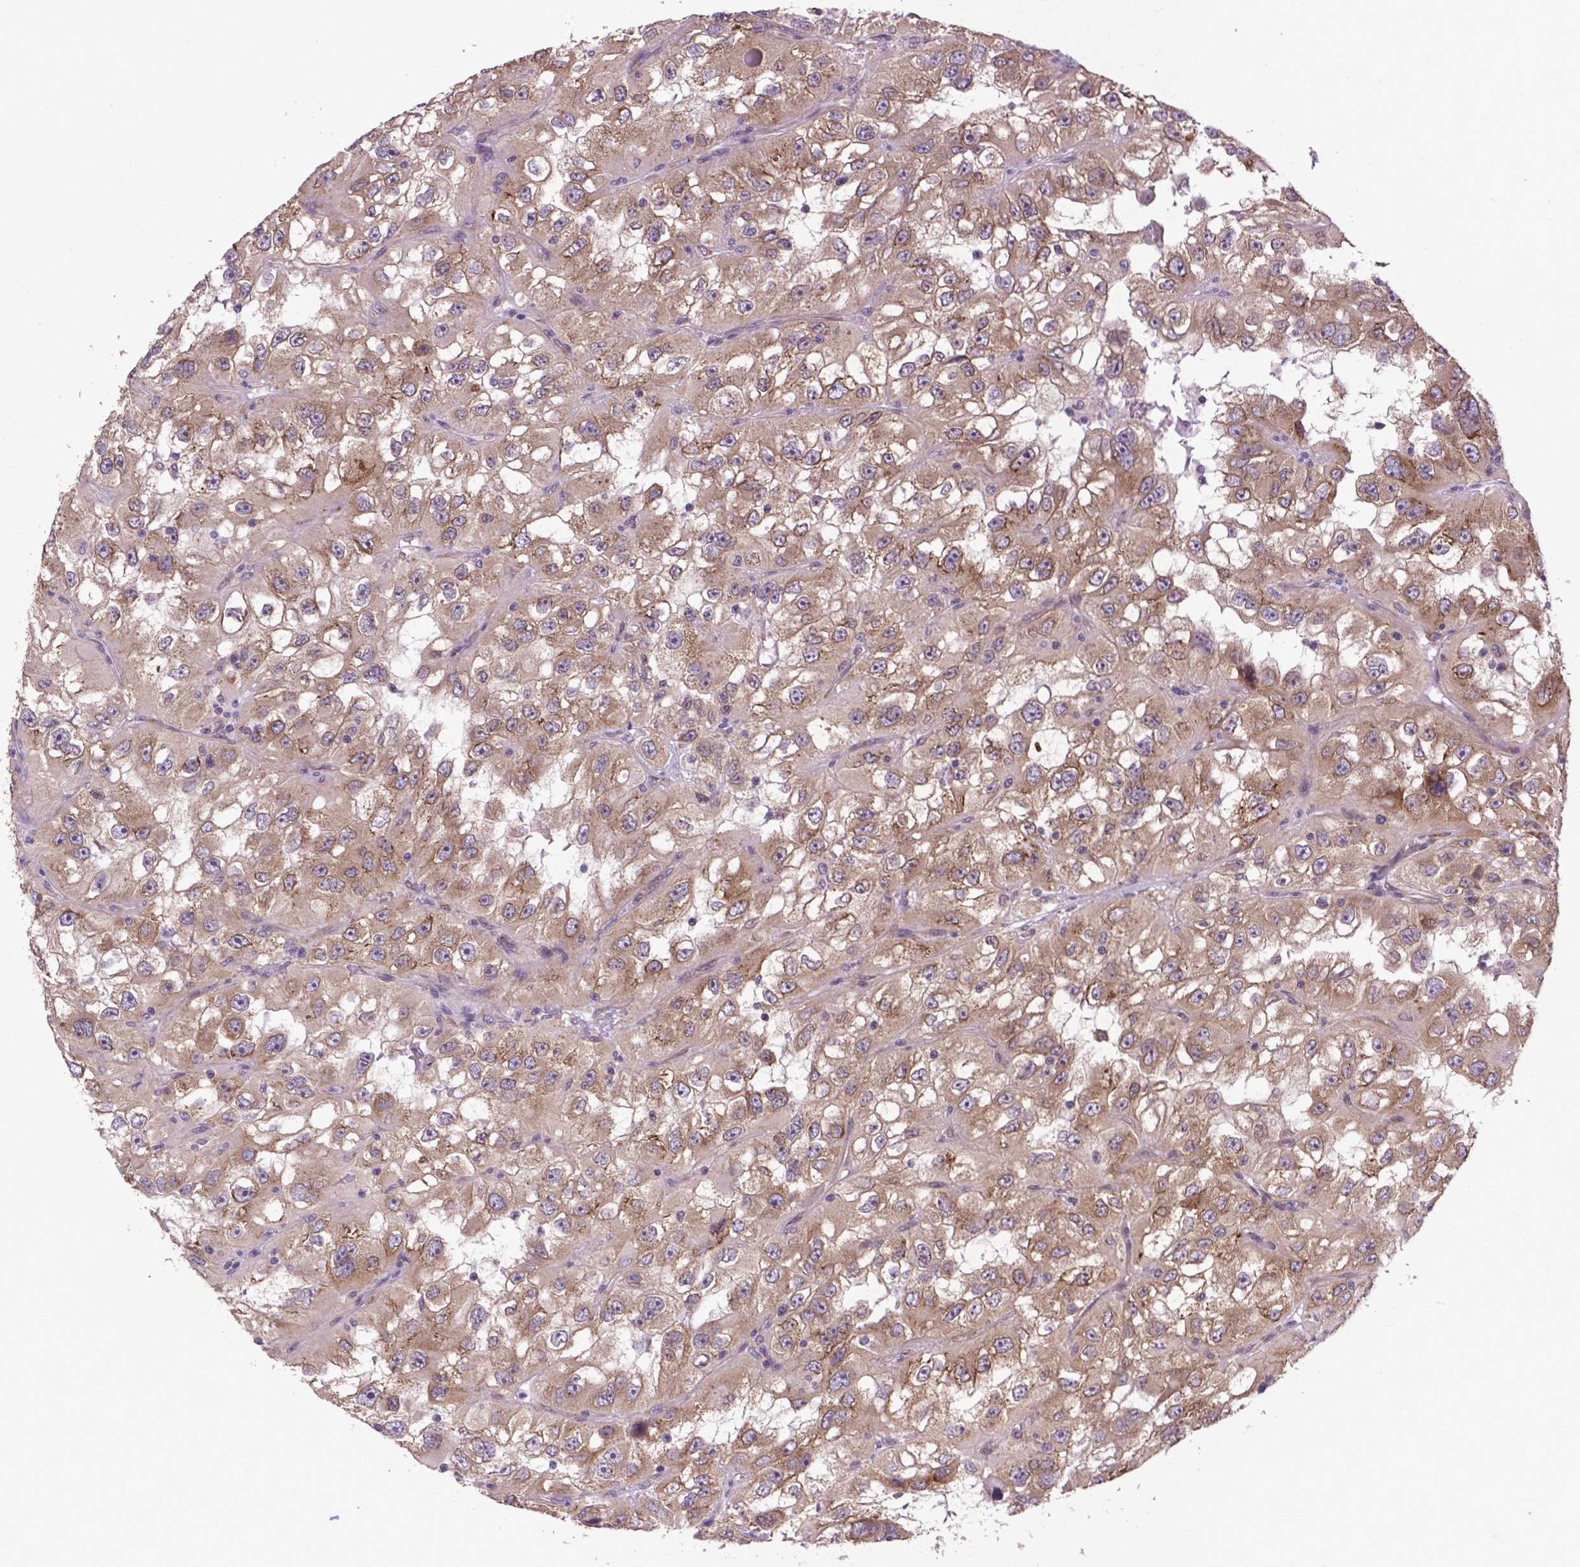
{"staining": {"intensity": "weak", "quantity": ">75%", "location": "cytoplasmic/membranous"}, "tissue": "renal cancer", "cell_type": "Tumor cells", "image_type": "cancer", "snomed": [{"axis": "morphology", "description": "Adenocarcinoma, NOS"}, {"axis": "topography", "description": "Kidney"}], "caption": "Immunohistochemical staining of human renal adenocarcinoma shows low levels of weak cytoplasmic/membranous protein positivity in about >75% of tumor cells. Nuclei are stained in blue.", "gene": "WDR83OS", "patient": {"sex": "male", "age": 64}}